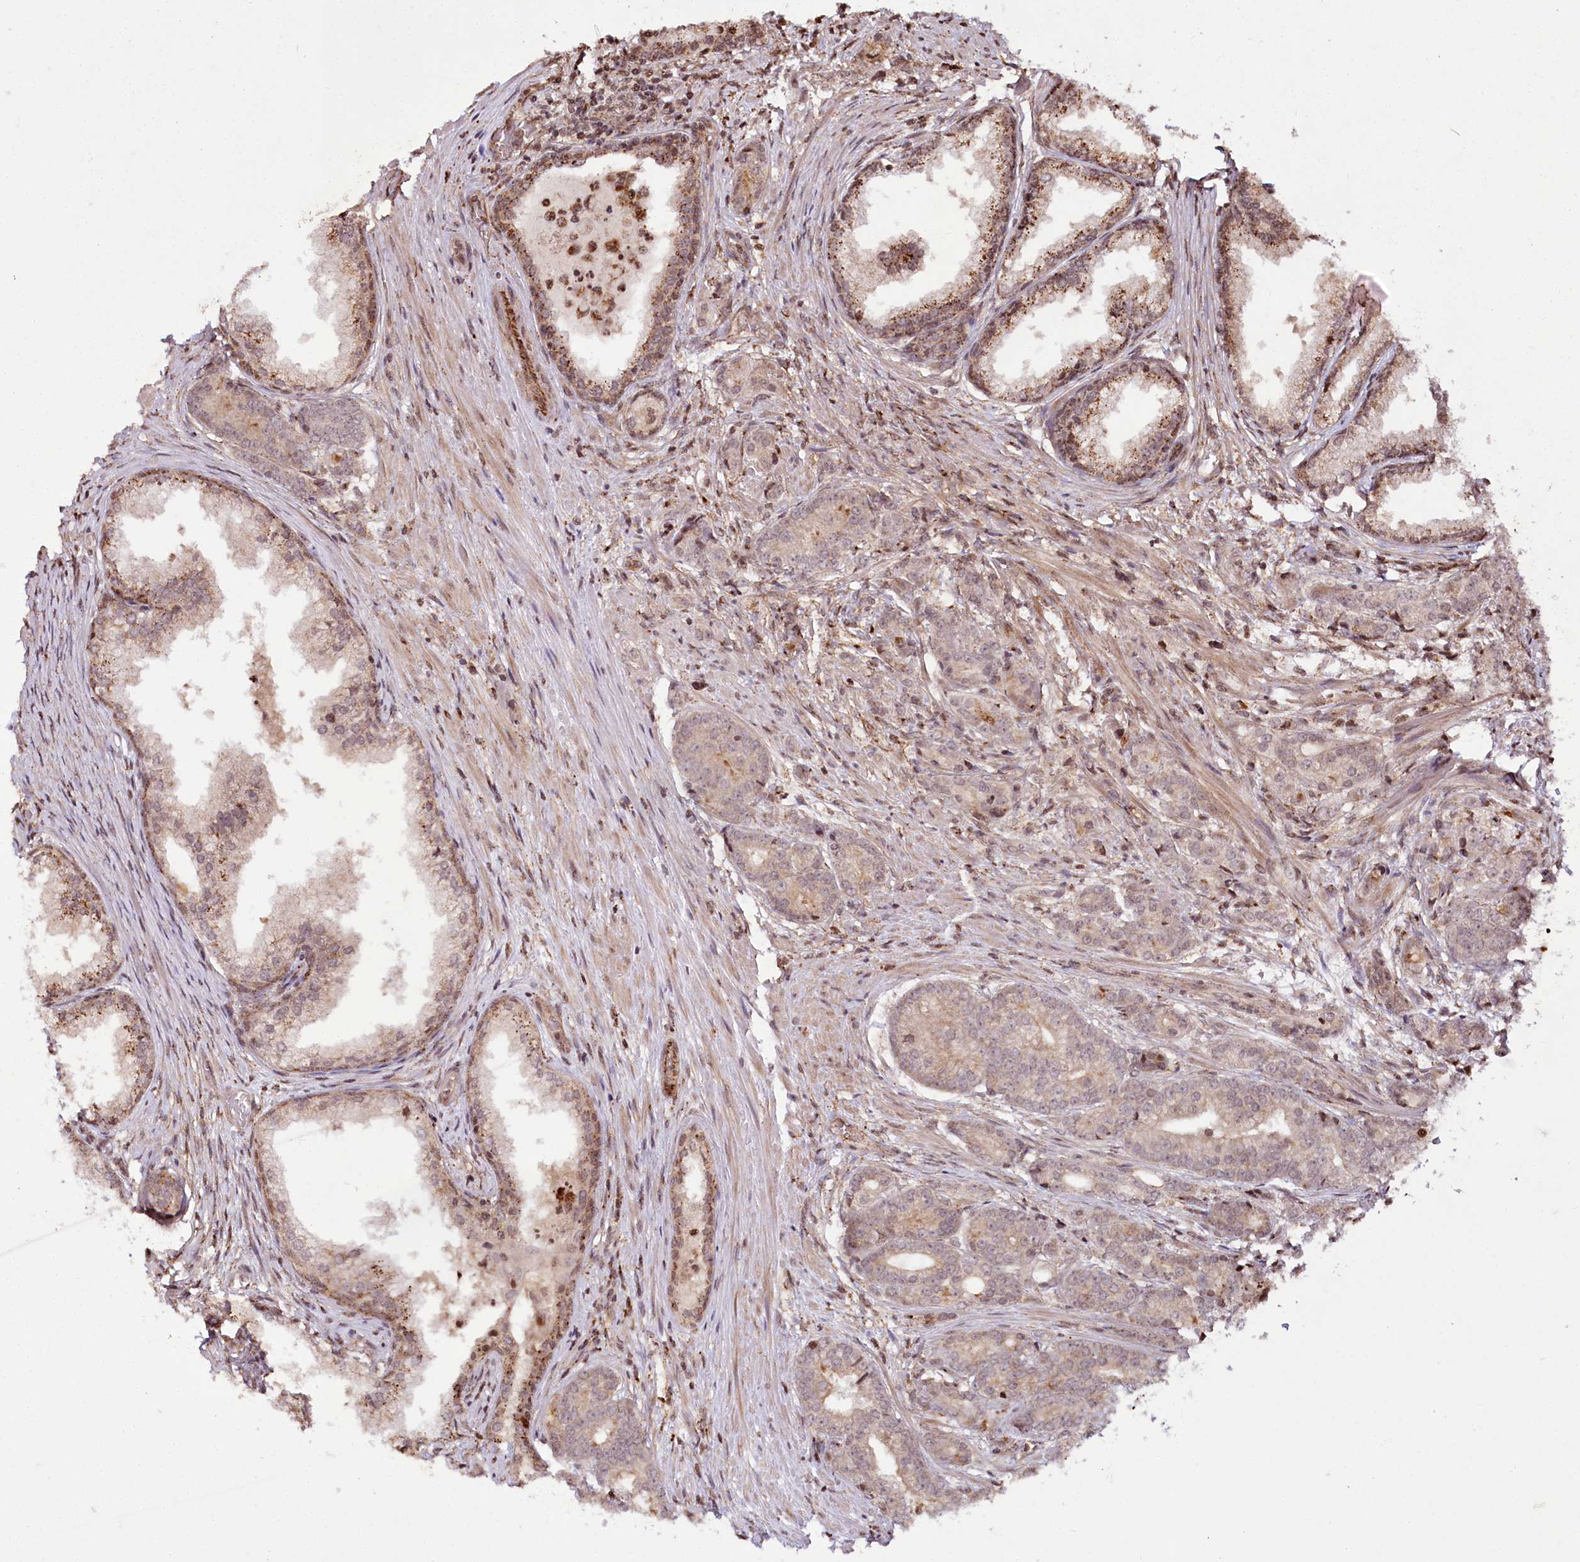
{"staining": {"intensity": "weak", "quantity": "<25%", "location": "cytoplasmic/membranous"}, "tissue": "prostate cancer", "cell_type": "Tumor cells", "image_type": "cancer", "snomed": [{"axis": "morphology", "description": "Adenocarcinoma, Low grade"}, {"axis": "topography", "description": "Prostate"}], "caption": "High magnification brightfield microscopy of prostate cancer (adenocarcinoma (low-grade)) stained with DAB (brown) and counterstained with hematoxylin (blue): tumor cells show no significant expression. The staining was performed using DAB to visualize the protein expression in brown, while the nuclei were stained in blue with hematoxylin (Magnification: 20x).", "gene": "HOXC8", "patient": {"sex": "male", "age": 71}}